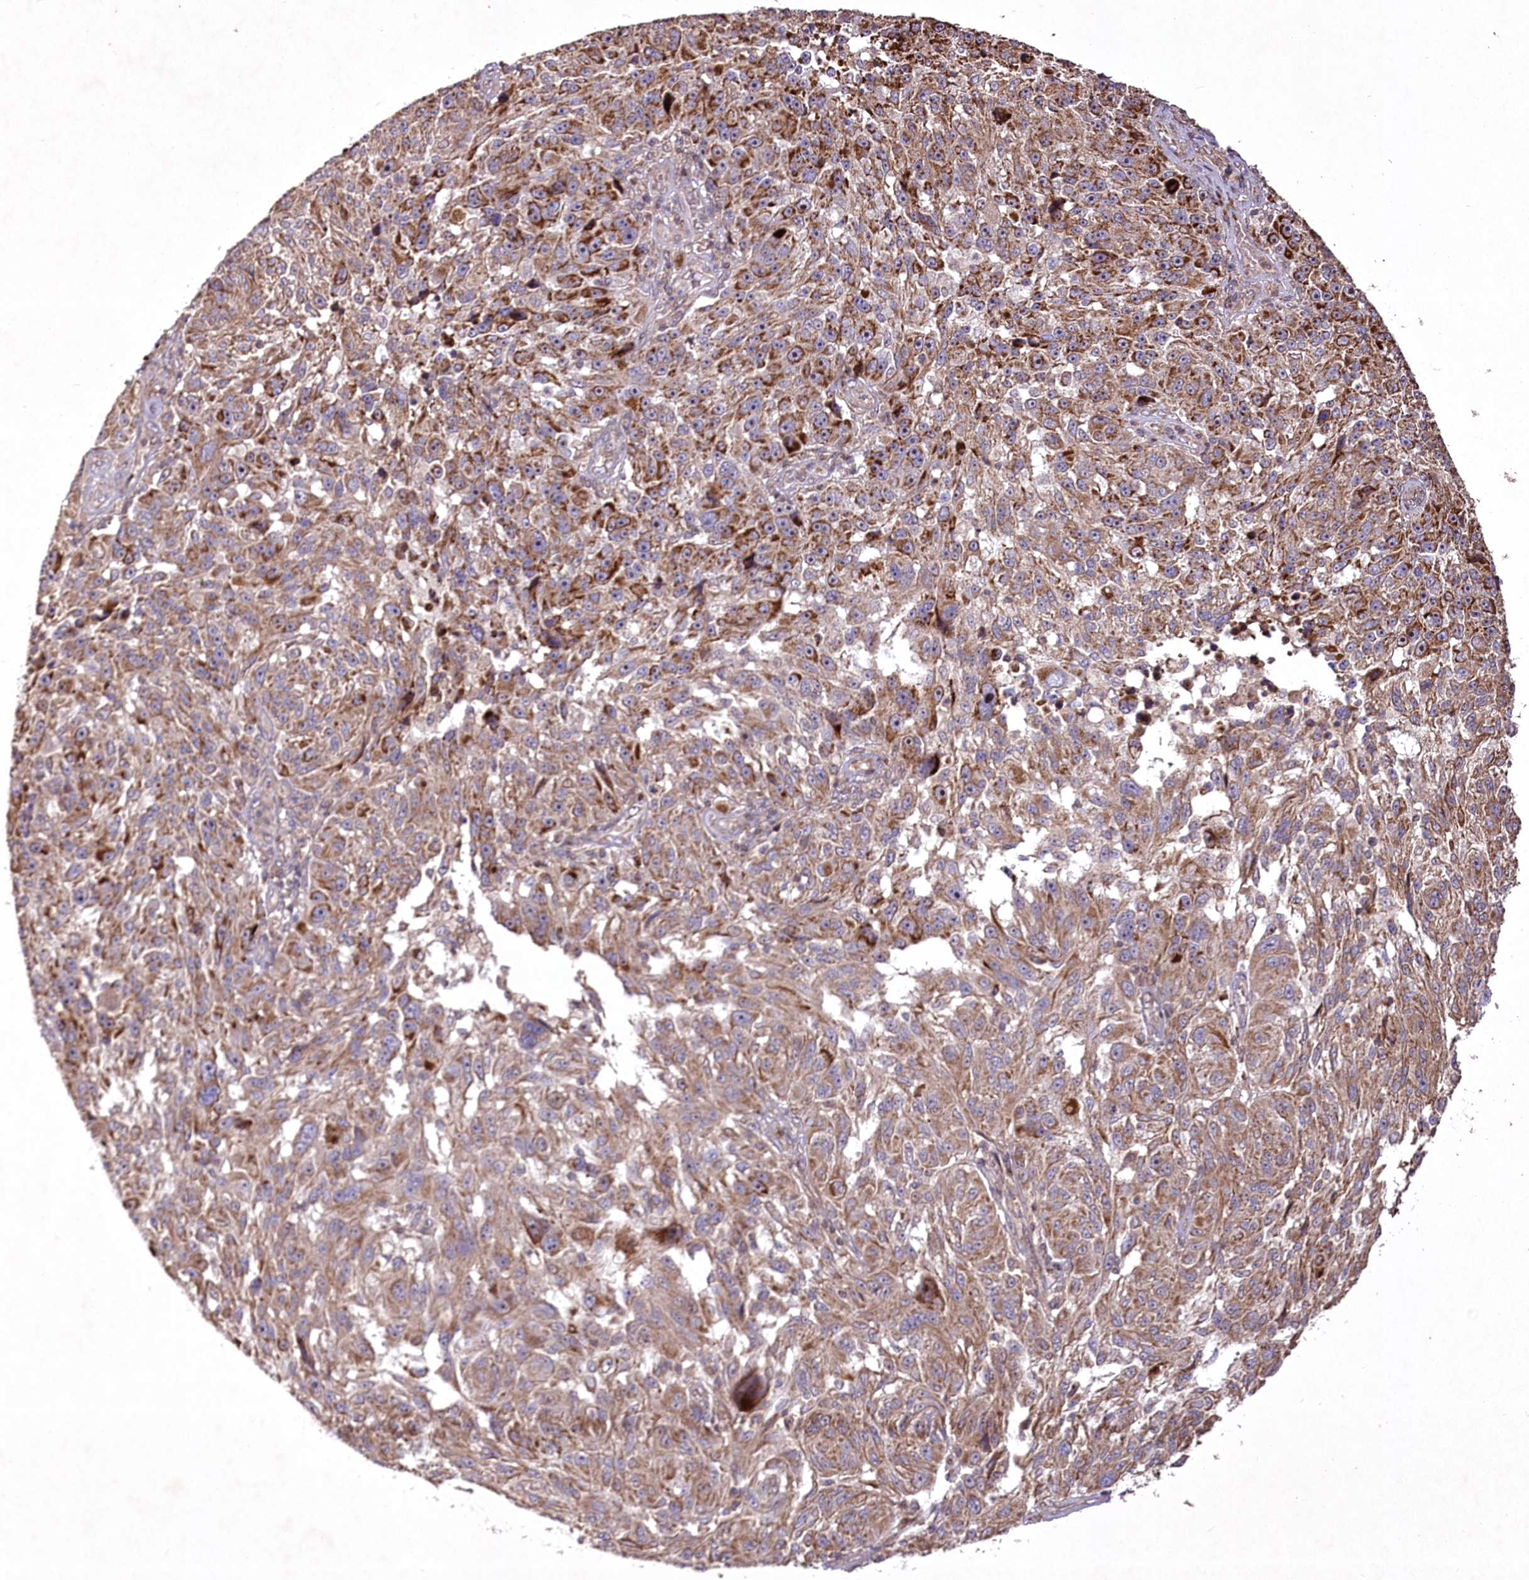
{"staining": {"intensity": "moderate", "quantity": ">75%", "location": "cytoplasmic/membranous"}, "tissue": "melanoma", "cell_type": "Tumor cells", "image_type": "cancer", "snomed": [{"axis": "morphology", "description": "Malignant melanoma, NOS"}, {"axis": "topography", "description": "Skin"}], "caption": "A brown stain labels moderate cytoplasmic/membranous positivity of a protein in melanoma tumor cells.", "gene": "PSTK", "patient": {"sex": "male", "age": 53}}